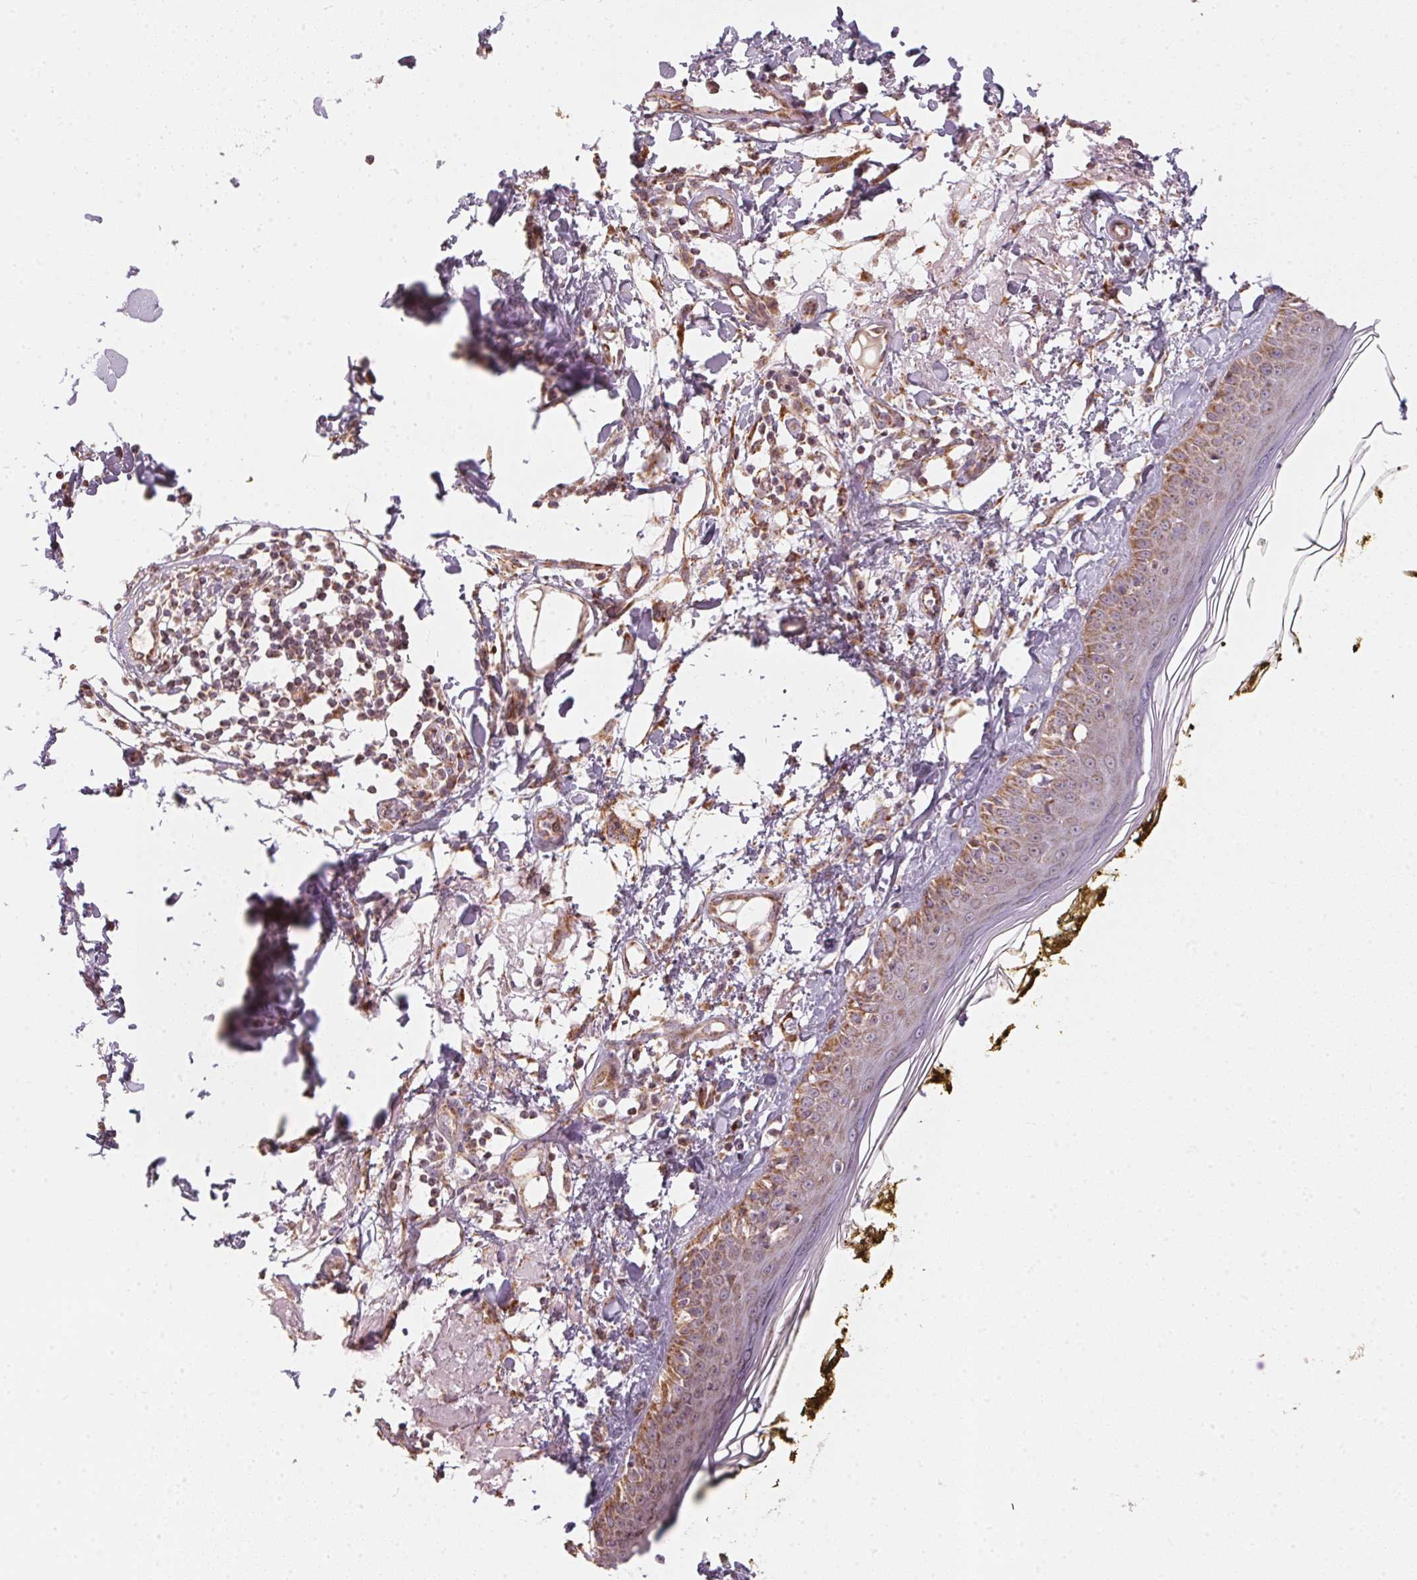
{"staining": {"intensity": "moderate", "quantity": ">75%", "location": "cytoplasmic/membranous"}, "tissue": "skin", "cell_type": "Fibroblasts", "image_type": "normal", "snomed": [{"axis": "morphology", "description": "Normal tissue, NOS"}, {"axis": "topography", "description": "Skin"}], "caption": "Immunohistochemical staining of normal skin reveals moderate cytoplasmic/membranous protein expression in about >75% of fibroblasts. The protein of interest is shown in brown color, while the nuclei are stained blue.", "gene": "MATCAP1", "patient": {"sex": "male", "age": 76}}